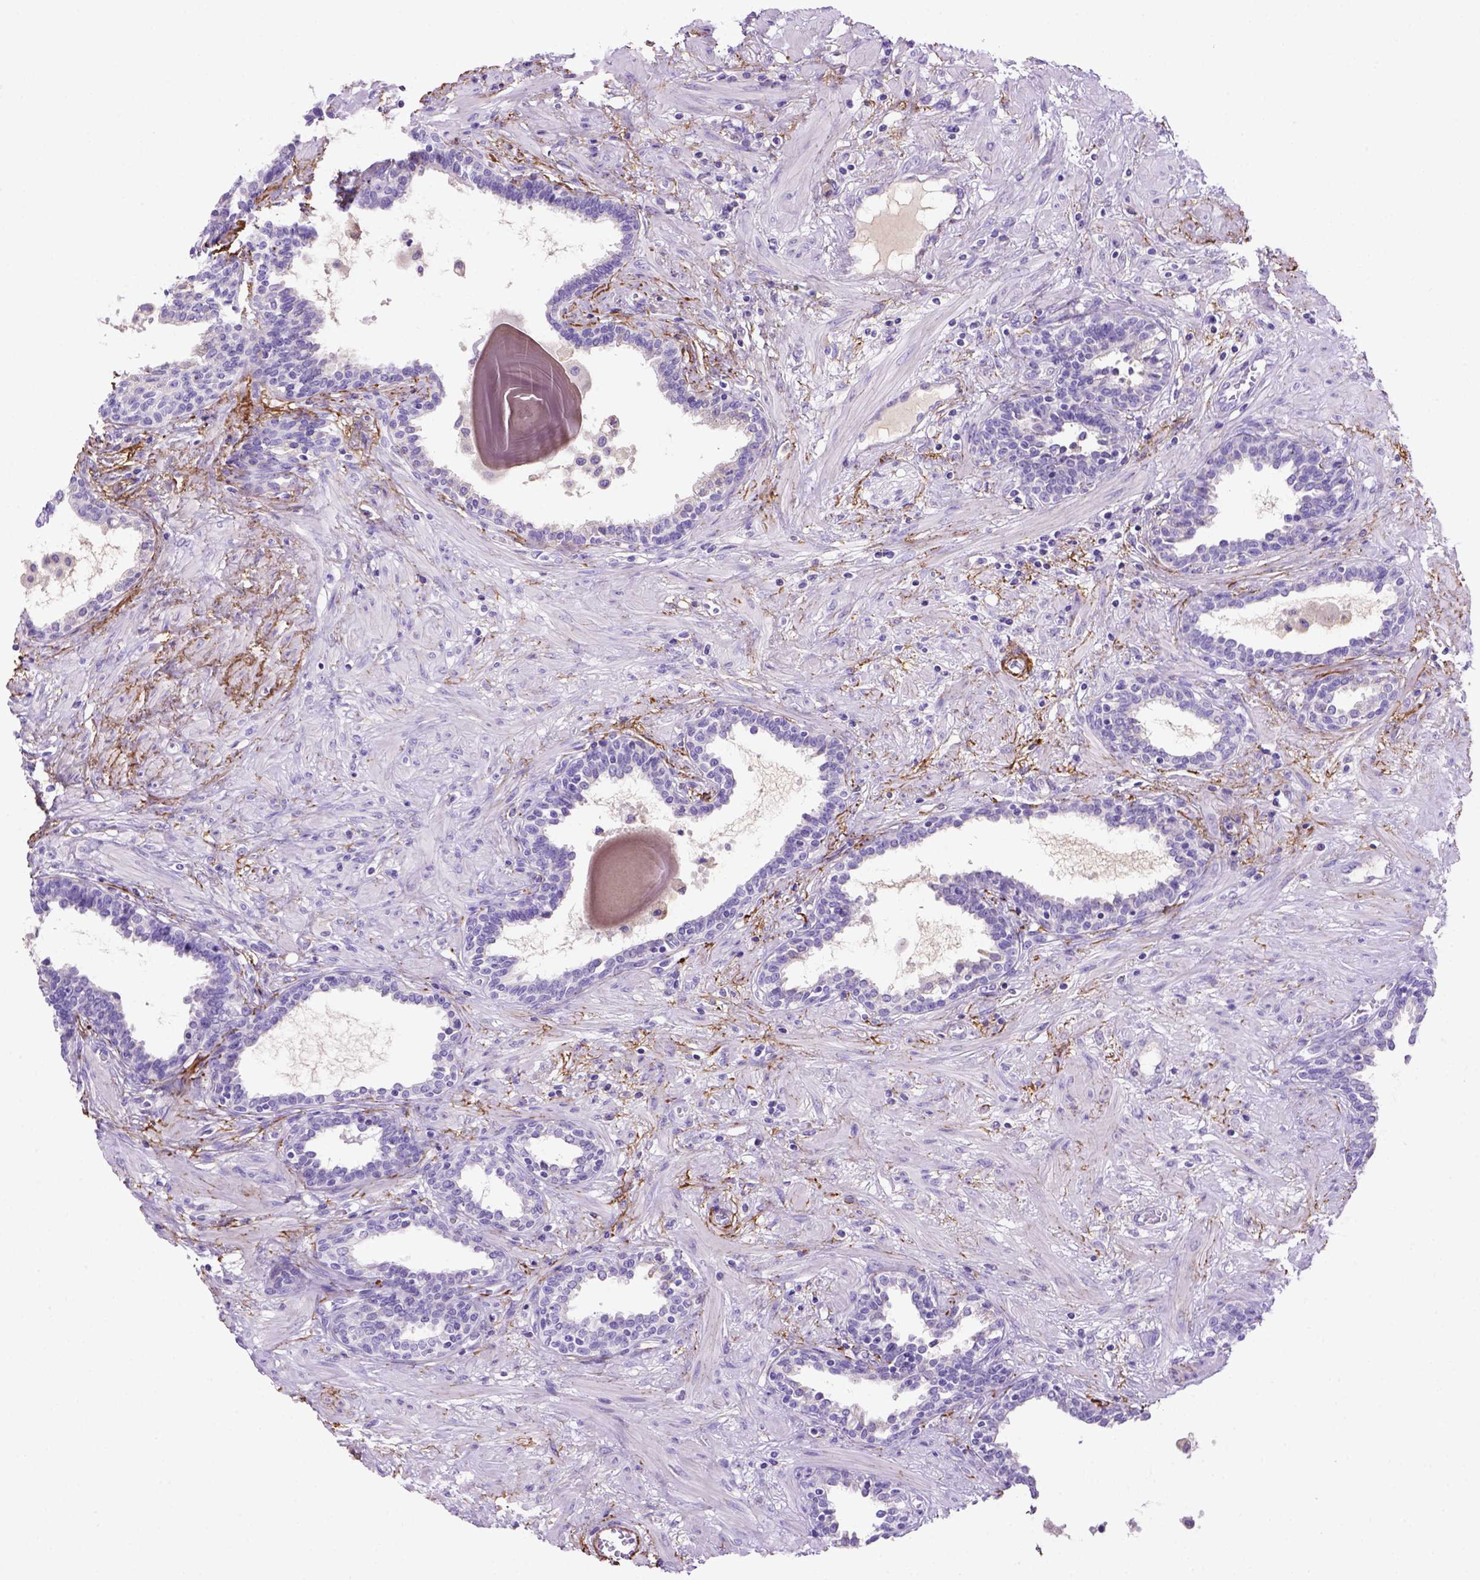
{"staining": {"intensity": "negative", "quantity": "none", "location": "none"}, "tissue": "prostate", "cell_type": "Glandular cells", "image_type": "normal", "snomed": [{"axis": "morphology", "description": "Normal tissue, NOS"}, {"axis": "topography", "description": "Prostate"}], "caption": "Protein analysis of normal prostate shows no significant staining in glandular cells. (Stains: DAB immunohistochemistry (IHC) with hematoxylin counter stain, Microscopy: brightfield microscopy at high magnification).", "gene": "SIRPD", "patient": {"sex": "male", "age": 55}}